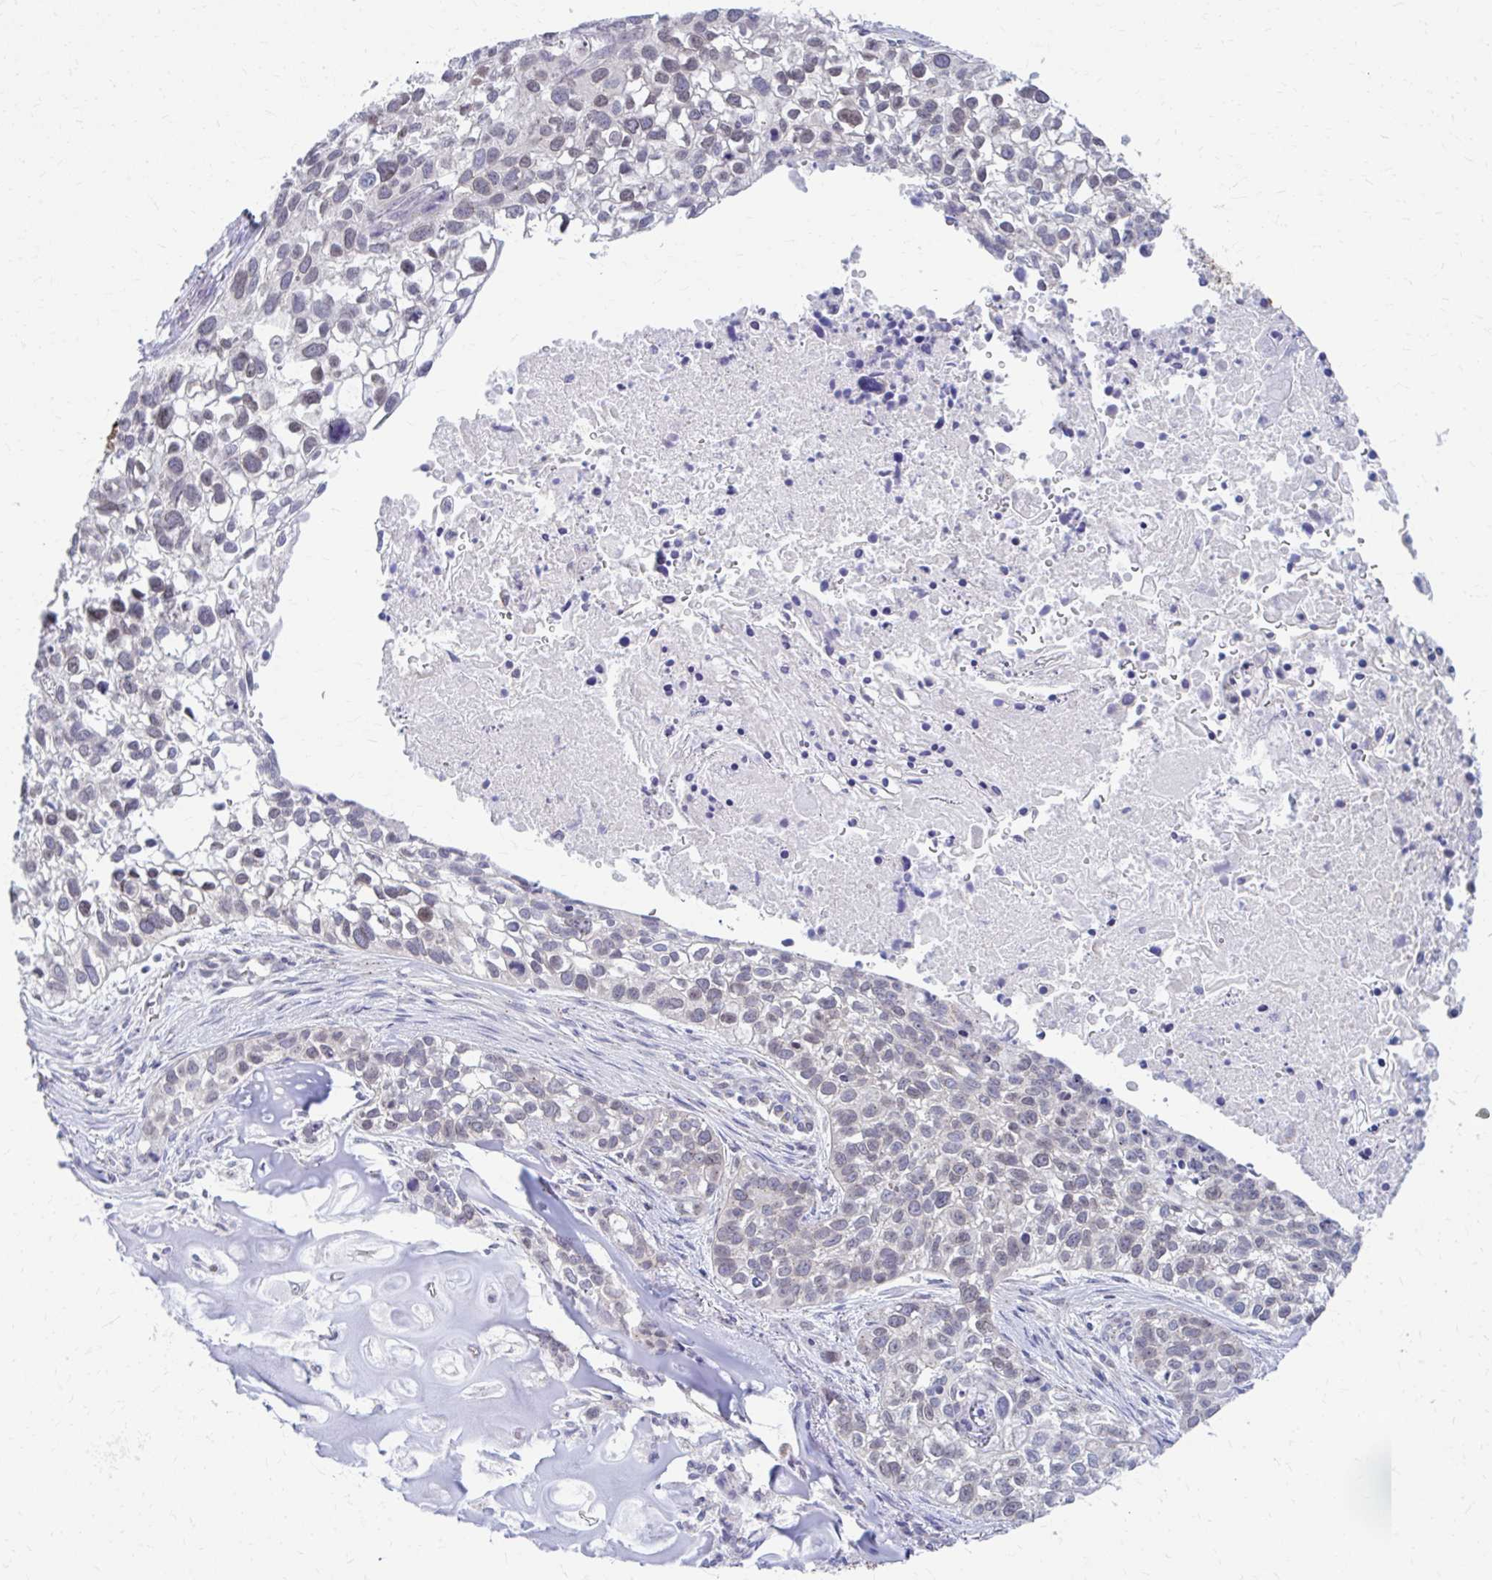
{"staining": {"intensity": "weak", "quantity": ">75%", "location": "nuclear"}, "tissue": "lung cancer", "cell_type": "Tumor cells", "image_type": "cancer", "snomed": [{"axis": "morphology", "description": "Squamous cell carcinoma, NOS"}, {"axis": "topography", "description": "Lung"}], "caption": "Immunohistochemical staining of lung cancer (squamous cell carcinoma) shows low levels of weak nuclear protein positivity in approximately >75% of tumor cells.", "gene": "RADIL", "patient": {"sex": "male", "age": 74}}